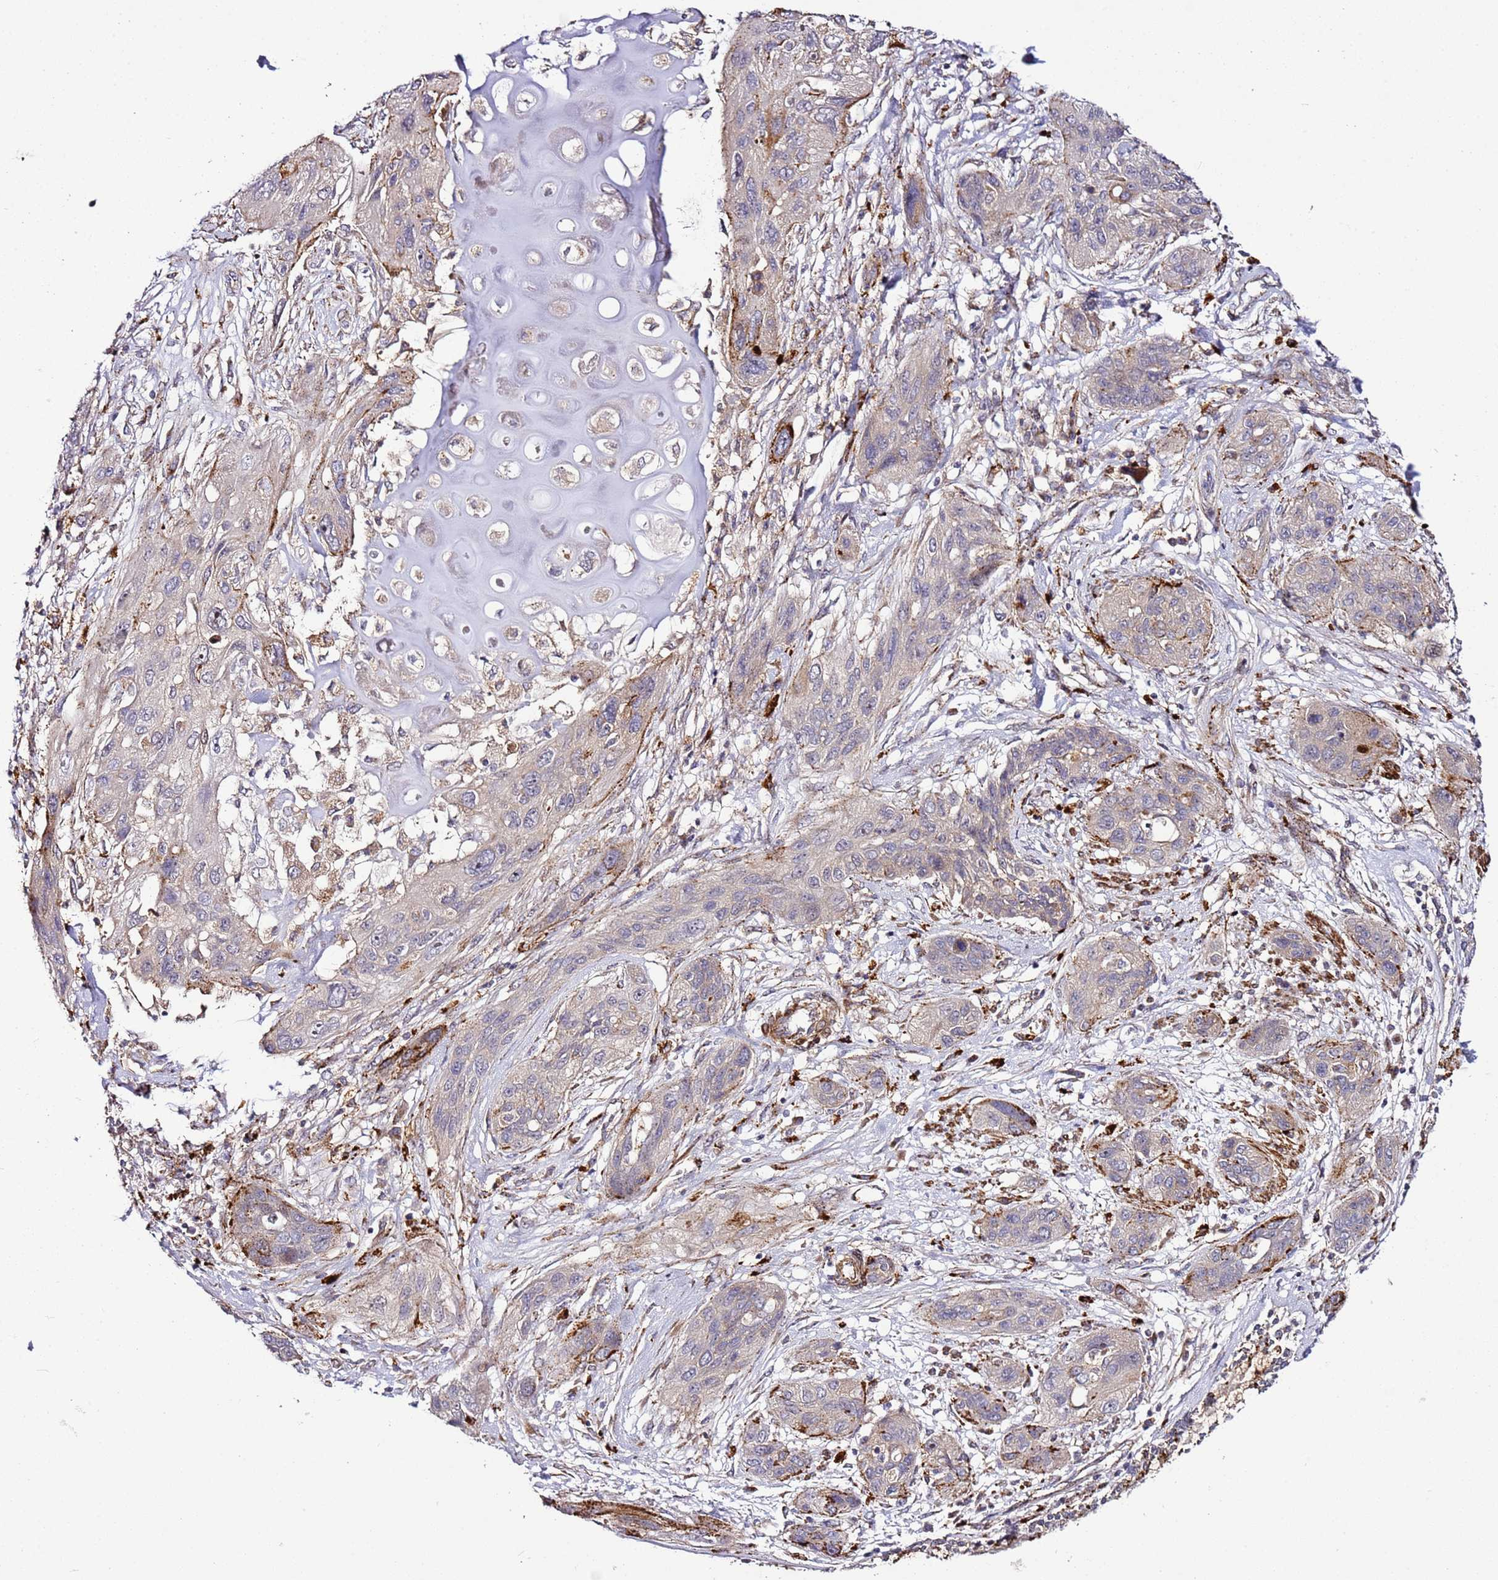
{"staining": {"intensity": "moderate", "quantity": "<25%", "location": "cytoplasmic/membranous"}, "tissue": "lung cancer", "cell_type": "Tumor cells", "image_type": "cancer", "snomed": [{"axis": "morphology", "description": "Squamous cell carcinoma, NOS"}, {"axis": "topography", "description": "Lung"}], "caption": "IHC micrograph of lung cancer (squamous cell carcinoma) stained for a protein (brown), which demonstrates low levels of moderate cytoplasmic/membranous positivity in about <25% of tumor cells.", "gene": "PVRIG", "patient": {"sex": "female", "age": 70}}